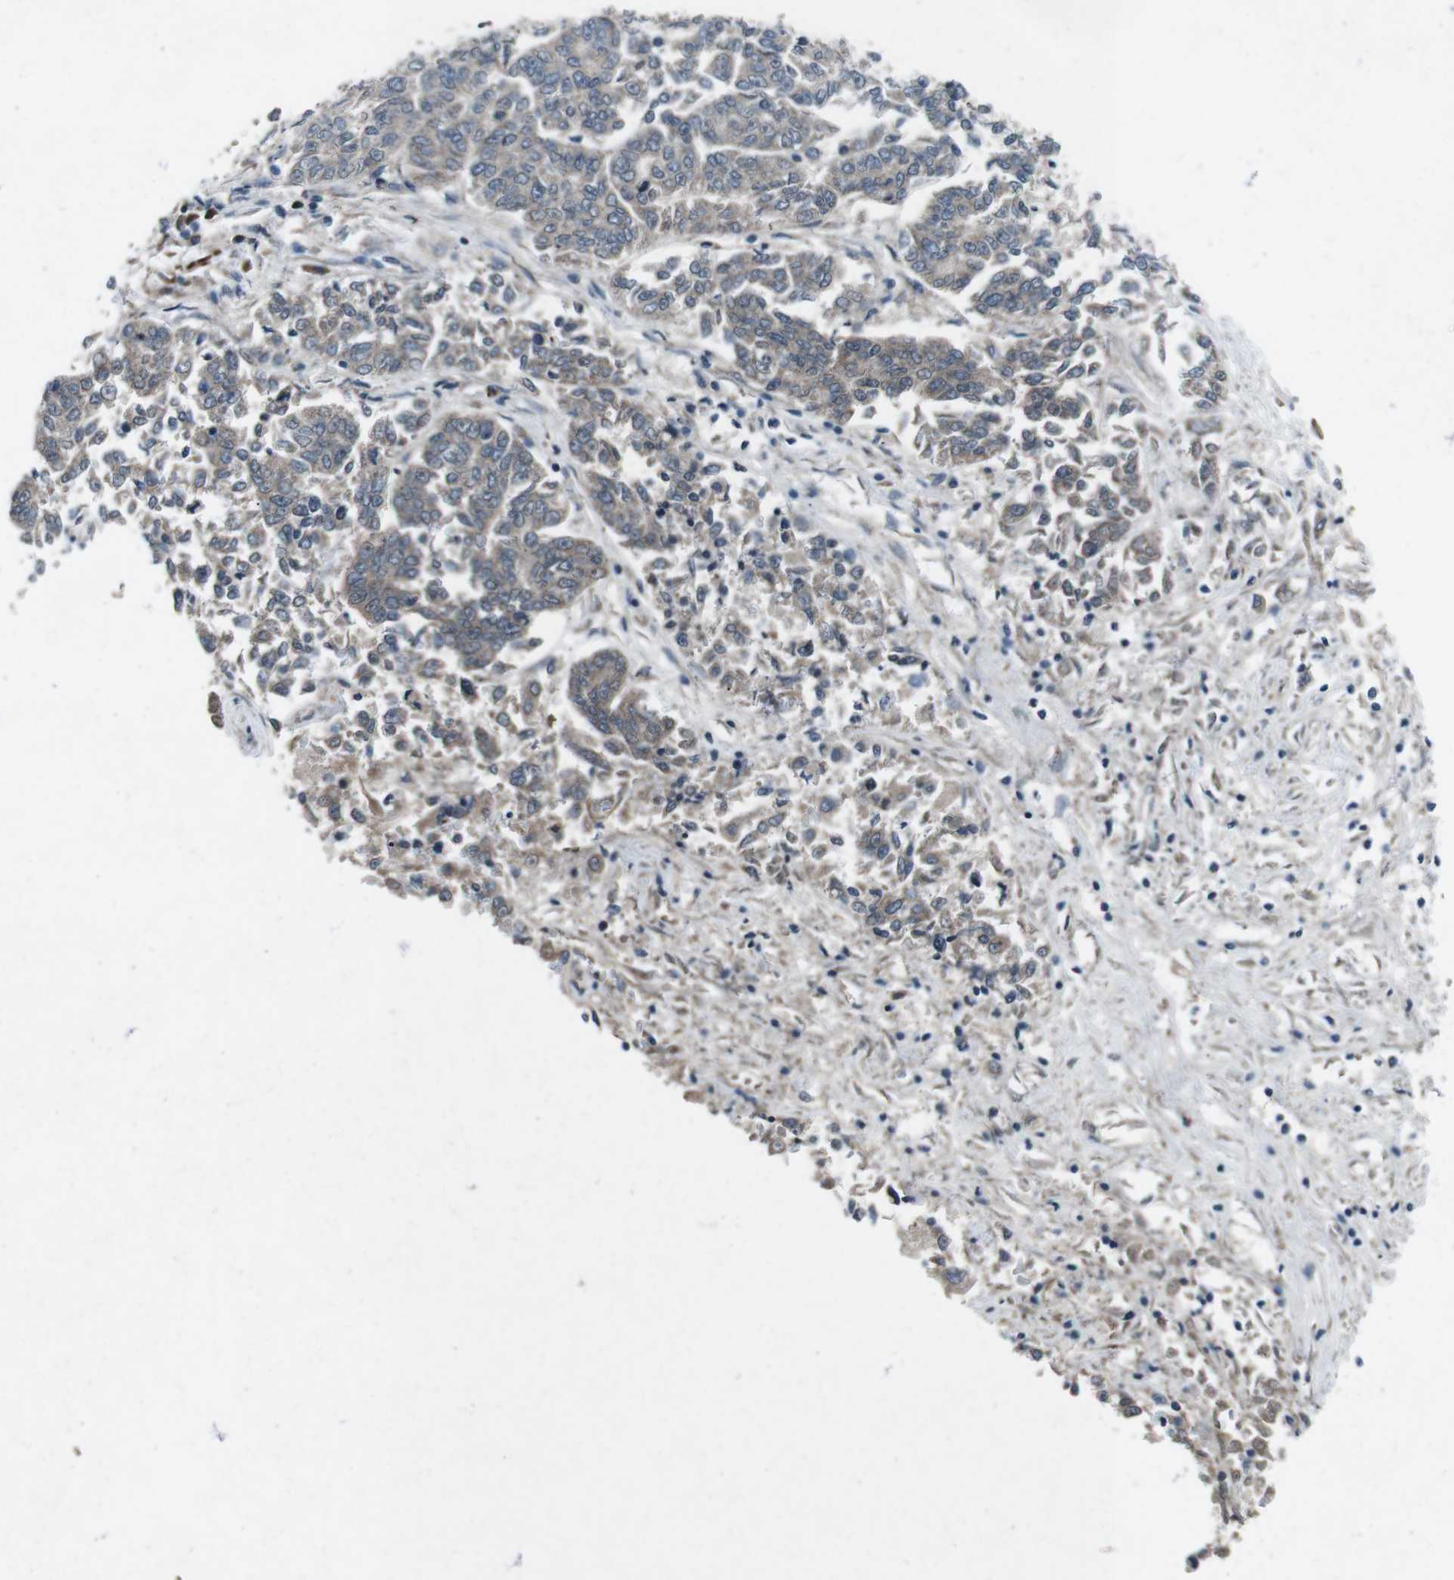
{"staining": {"intensity": "weak", "quantity": "<25%", "location": "cytoplasmic/membranous"}, "tissue": "lung cancer", "cell_type": "Tumor cells", "image_type": "cancer", "snomed": [{"axis": "morphology", "description": "Adenocarcinoma, NOS"}, {"axis": "topography", "description": "Lung"}], "caption": "DAB immunohistochemical staining of lung cancer demonstrates no significant positivity in tumor cells. (Brightfield microscopy of DAB (3,3'-diaminobenzidine) IHC at high magnification).", "gene": "CDK16", "patient": {"sex": "male", "age": 84}}